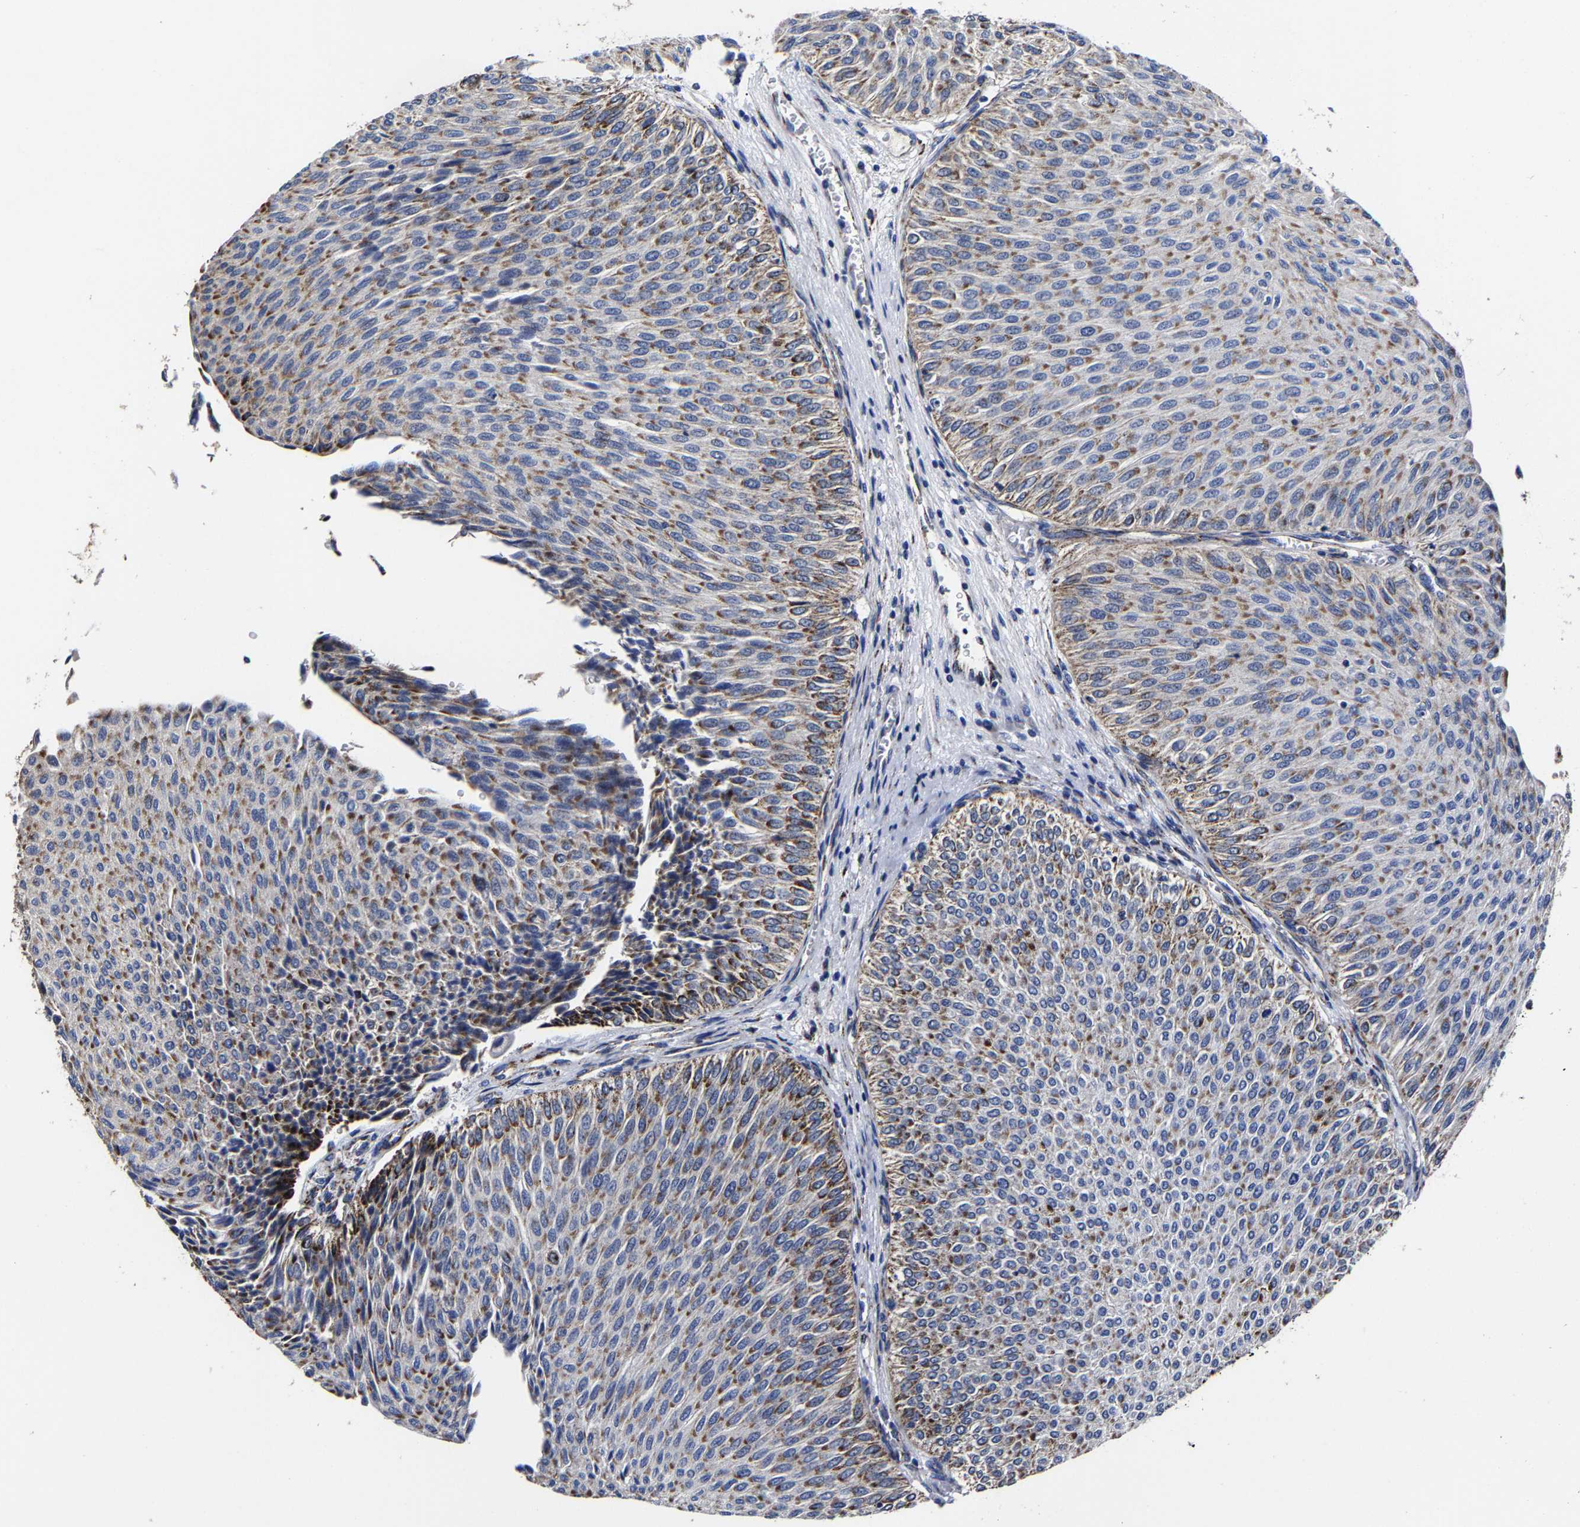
{"staining": {"intensity": "moderate", "quantity": ">75%", "location": "cytoplasmic/membranous"}, "tissue": "urothelial cancer", "cell_type": "Tumor cells", "image_type": "cancer", "snomed": [{"axis": "morphology", "description": "Urothelial carcinoma, Low grade"}, {"axis": "topography", "description": "Urinary bladder"}], "caption": "Low-grade urothelial carcinoma was stained to show a protein in brown. There is medium levels of moderate cytoplasmic/membranous expression in approximately >75% of tumor cells.", "gene": "AASS", "patient": {"sex": "male", "age": 78}}